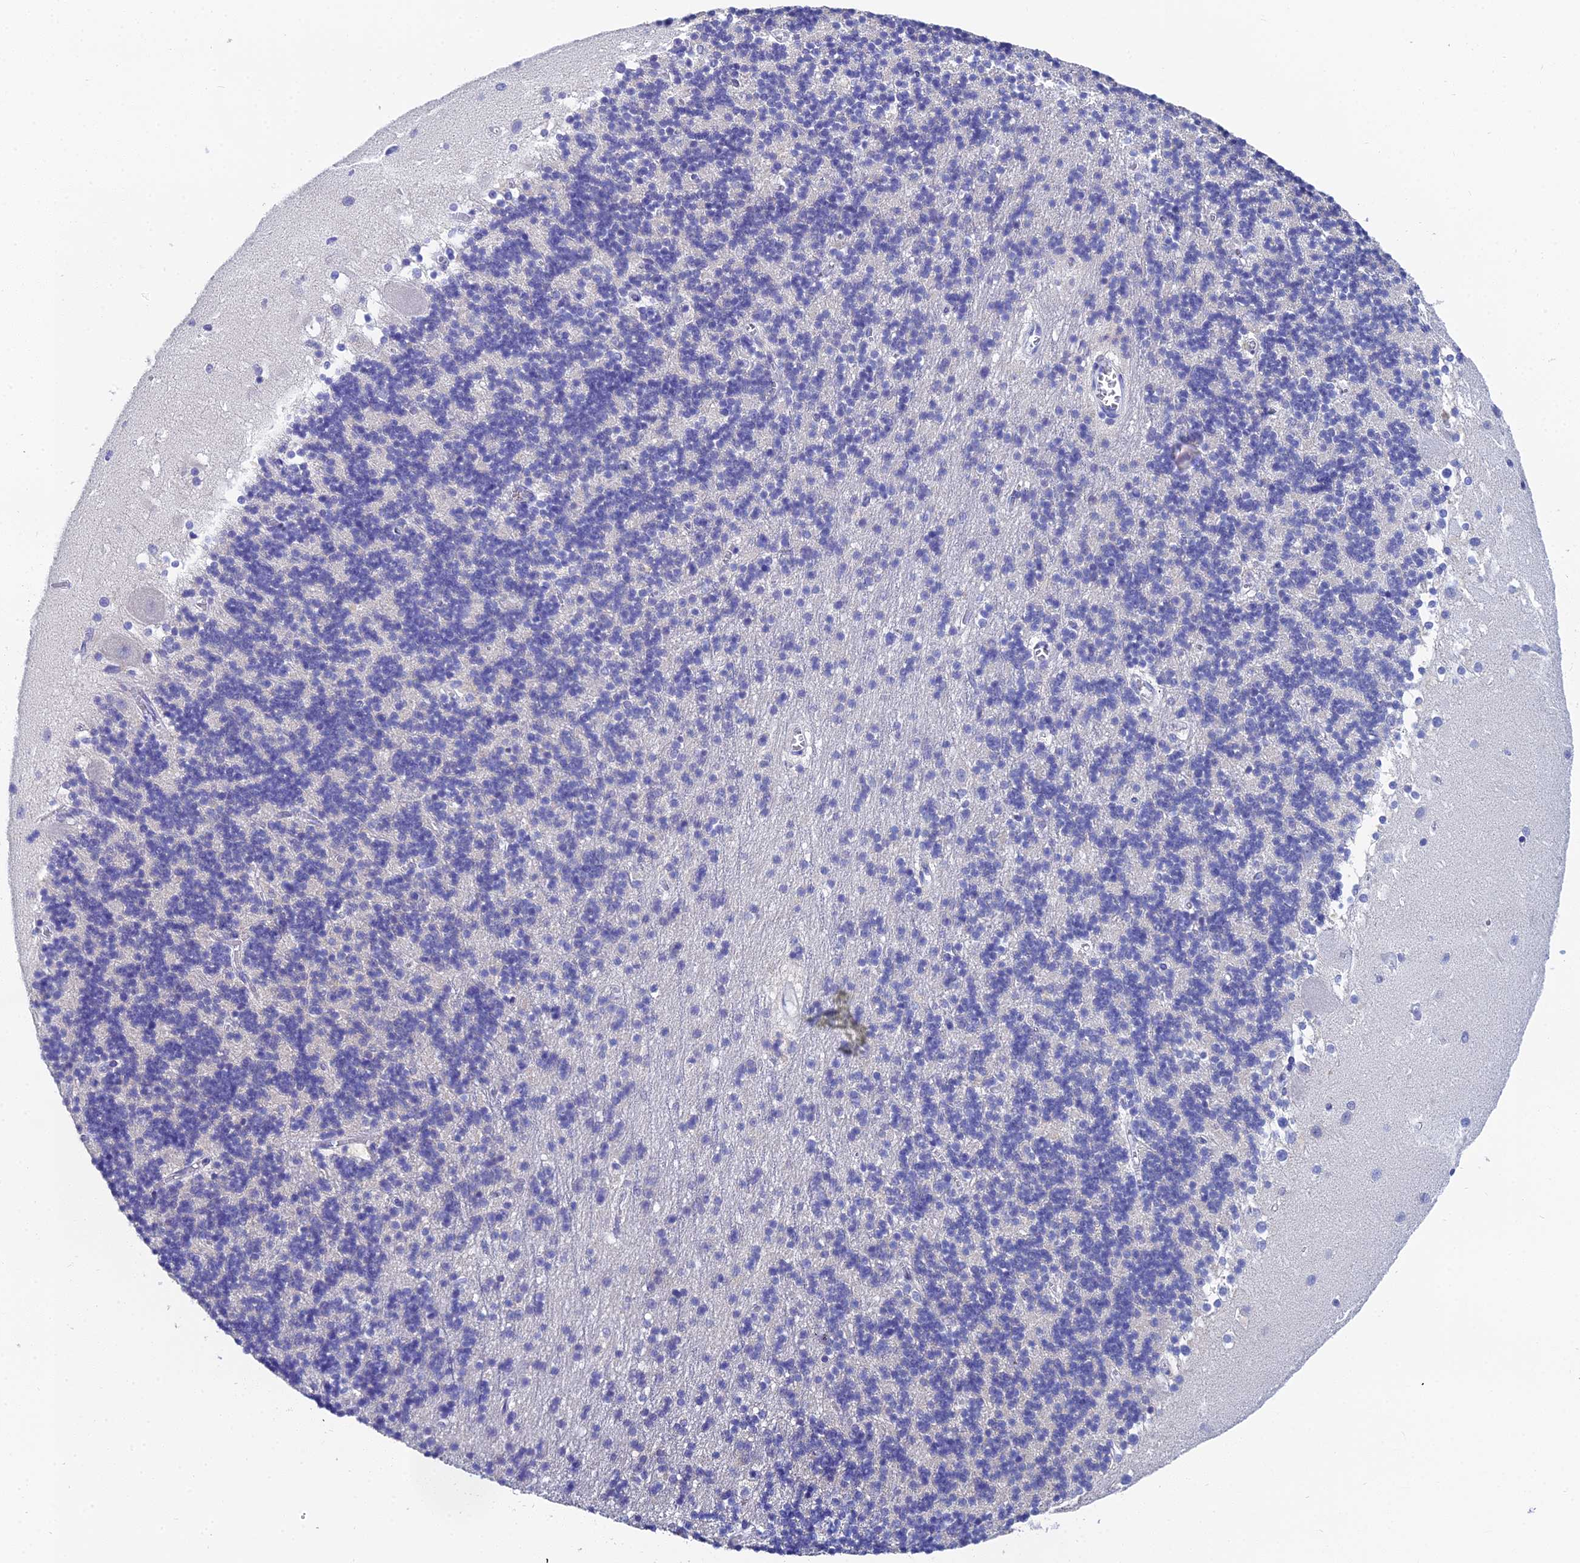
{"staining": {"intensity": "negative", "quantity": "none", "location": "none"}, "tissue": "cerebellum", "cell_type": "Cells in granular layer", "image_type": "normal", "snomed": [{"axis": "morphology", "description": "Normal tissue, NOS"}, {"axis": "topography", "description": "Cerebellum"}], "caption": "An IHC micrograph of benign cerebellum is shown. There is no staining in cells in granular layer of cerebellum.", "gene": "OCM2", "patient": {"sex": "male", "age": 54}}